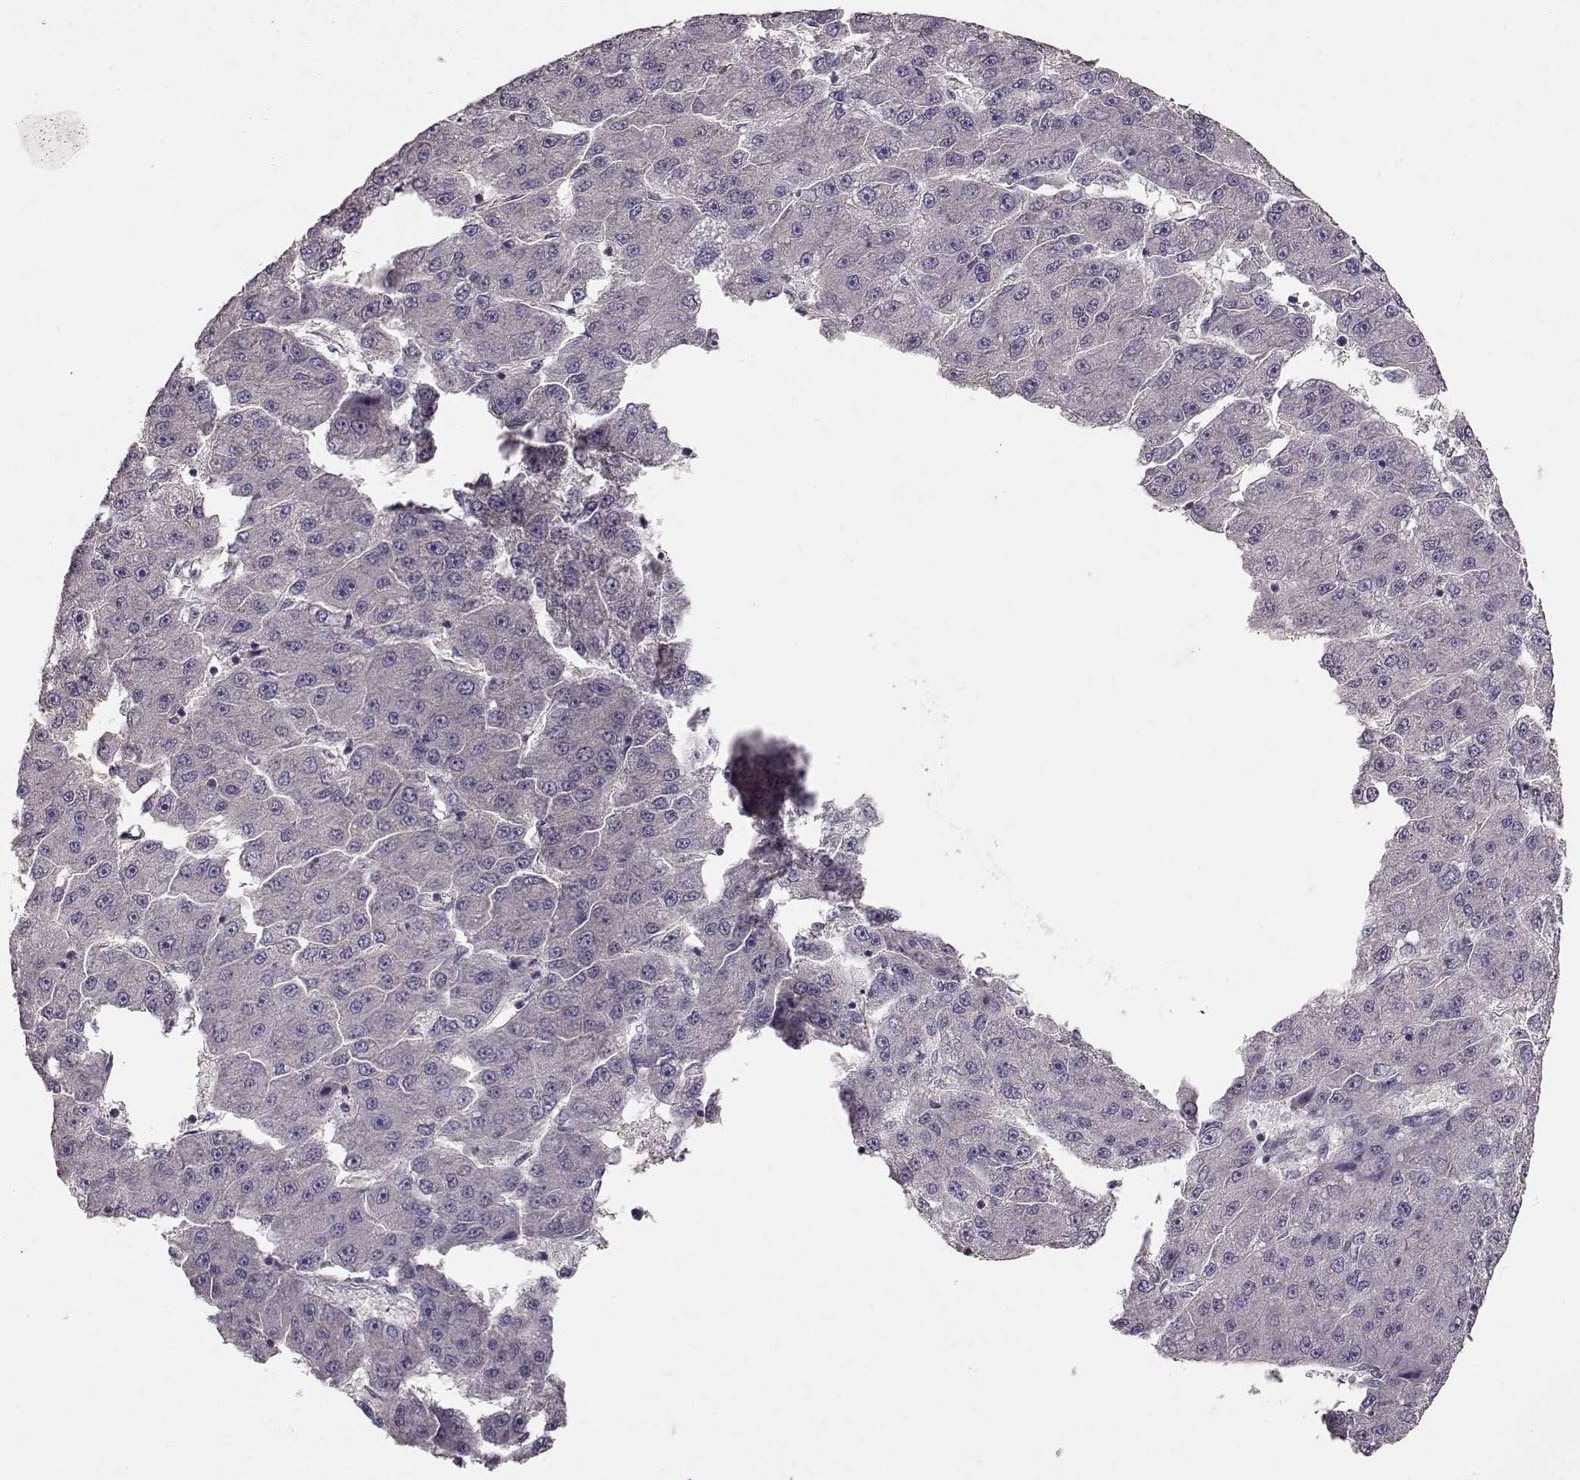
{"staining": {"intensity": "negative", "quantity": "none", "location": "none"}, "tissue": "liver cancer", "cell_type": "Tumor cells", "image_type": "cancer", "snomed": [{"axis": "morphology", "description": "Carcinoma, Hepatocellular, NOS"}, {"axis": "topography", "description": "Liver"}], "caption": "DAB (3,3'-diaminobenzidine) immunohistochemical staining of liver cancer (hepatocellular carcinoma) demonstrates no significant positivity in tumor cells.", "gene": "ERBB3", "patient": {"sex": "male", "age": 67}}